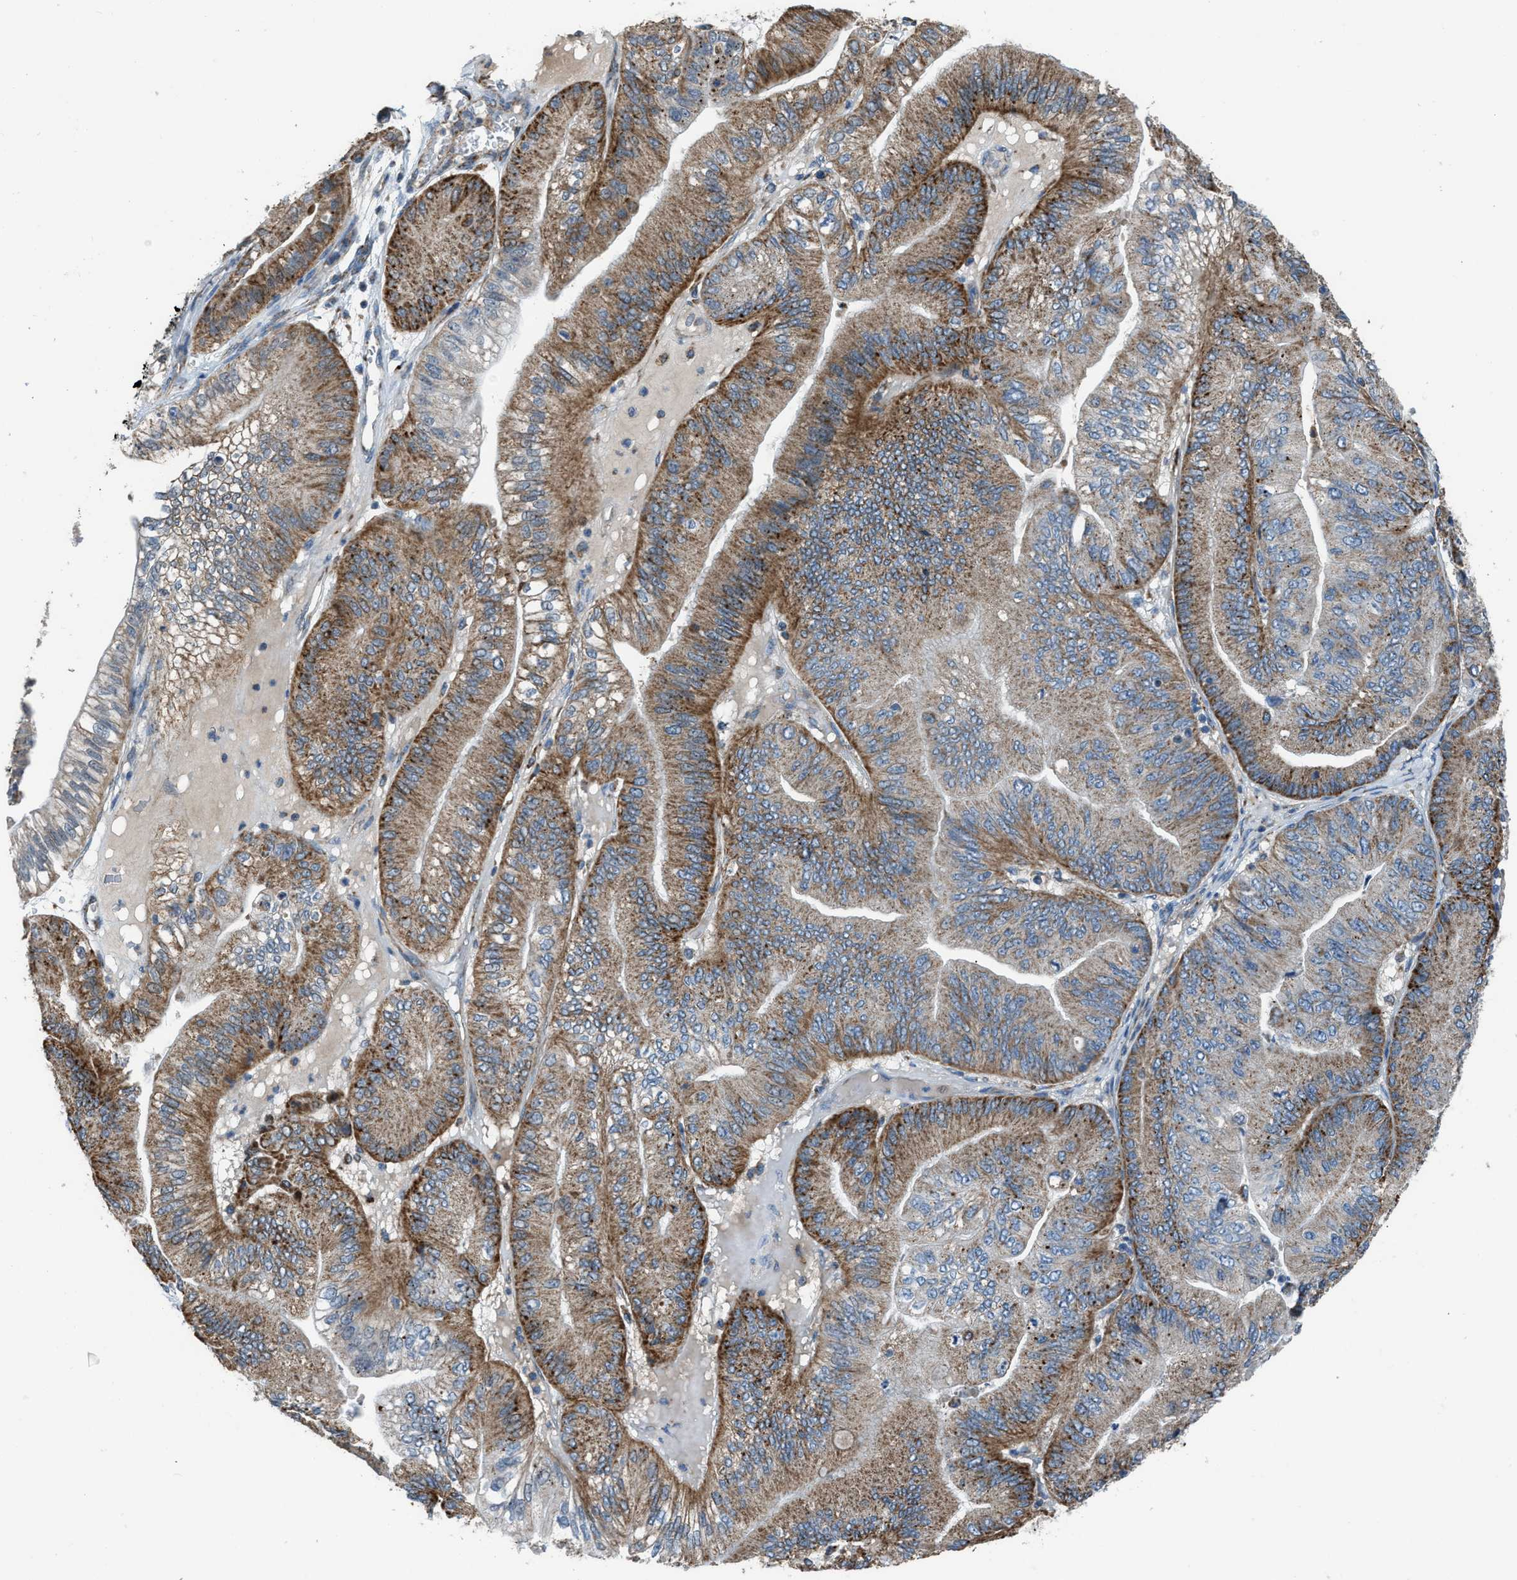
{"staining": {"intensity": "moderate", "quantity": ">75%", "location": "cytoplasmic/membranous"}, "tissue": "ovarian cancer", "cell_type": "Tumor cells", "image_type": "cancer", "snomed": [{"axis": "morphology", "description": "Cystadenocarcinoma, mucinous, NOS"}, {"axis": "topography", "description": "Ovary"}], "caption": "IHC of ovarian cancer (mucinous cystadenocarcinoma) displays medium levels of moderate cytoplasmic/membranous staining in approximately >75% of tumor cells.", "gene": "SMIM20", "patient": {"sex": "female", "age": 61}}